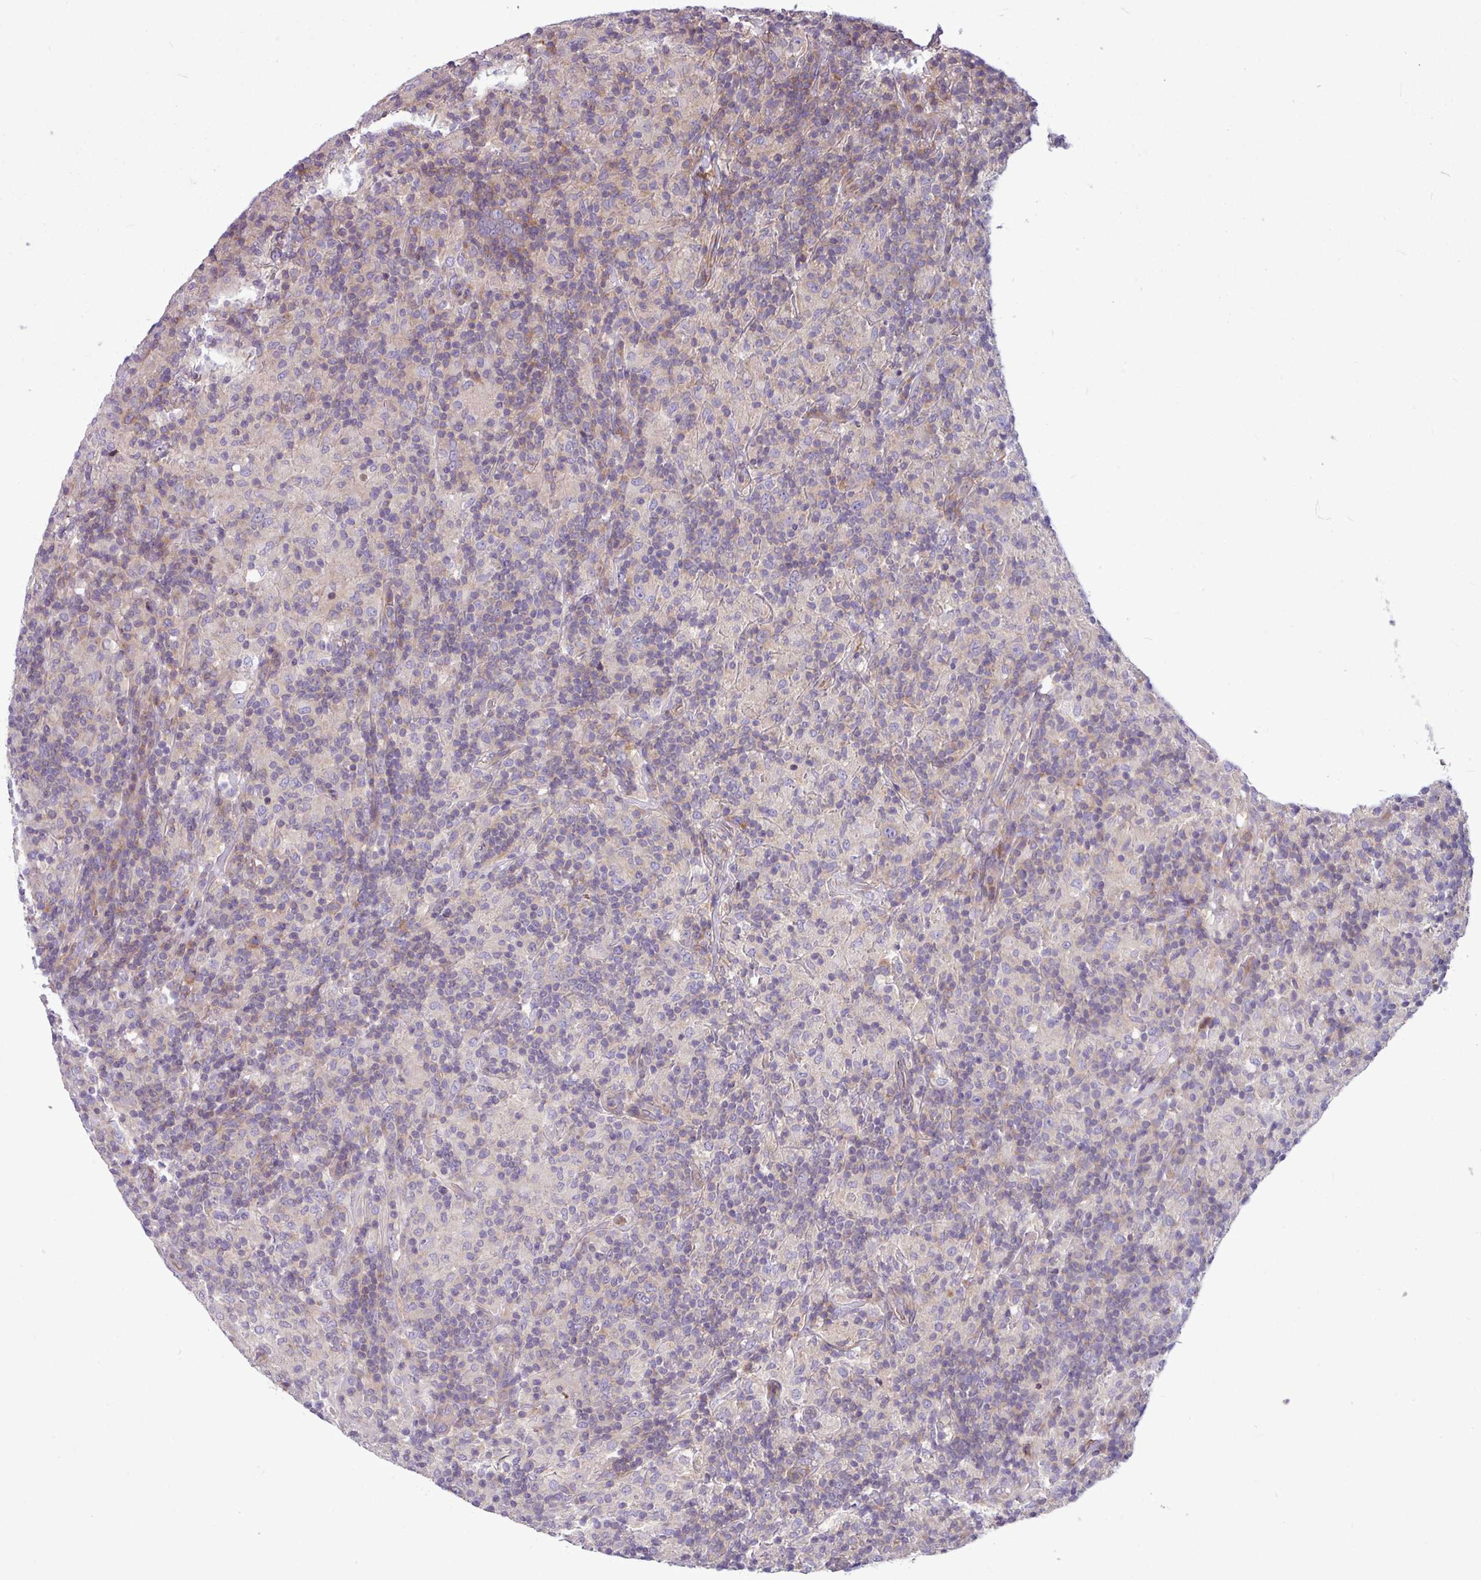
{"staining": {"intensity": "moderate", "quantity": "<25%", "location": "cytoplasmic/membranous"}, "tissue": "lymphoma", "cell_type": "Tumor cells", "image_type": "cancer", "snomed": [{"axis": "morphology", "description": "Hodgkin's disease, NOS"}, {"axis": "topography", "description": "Lymph node"}], "caption": "This image exhibits lymphoma stained with immunohistochemistry (IHC) to label a protein in brown. The cytoplasmic/membranous of tumor cells show moderate positivity for the protein. Nuclei are counter-stained blue.", "gene": "MROH2A", "patient": {"sex": "male", "age": 70}}